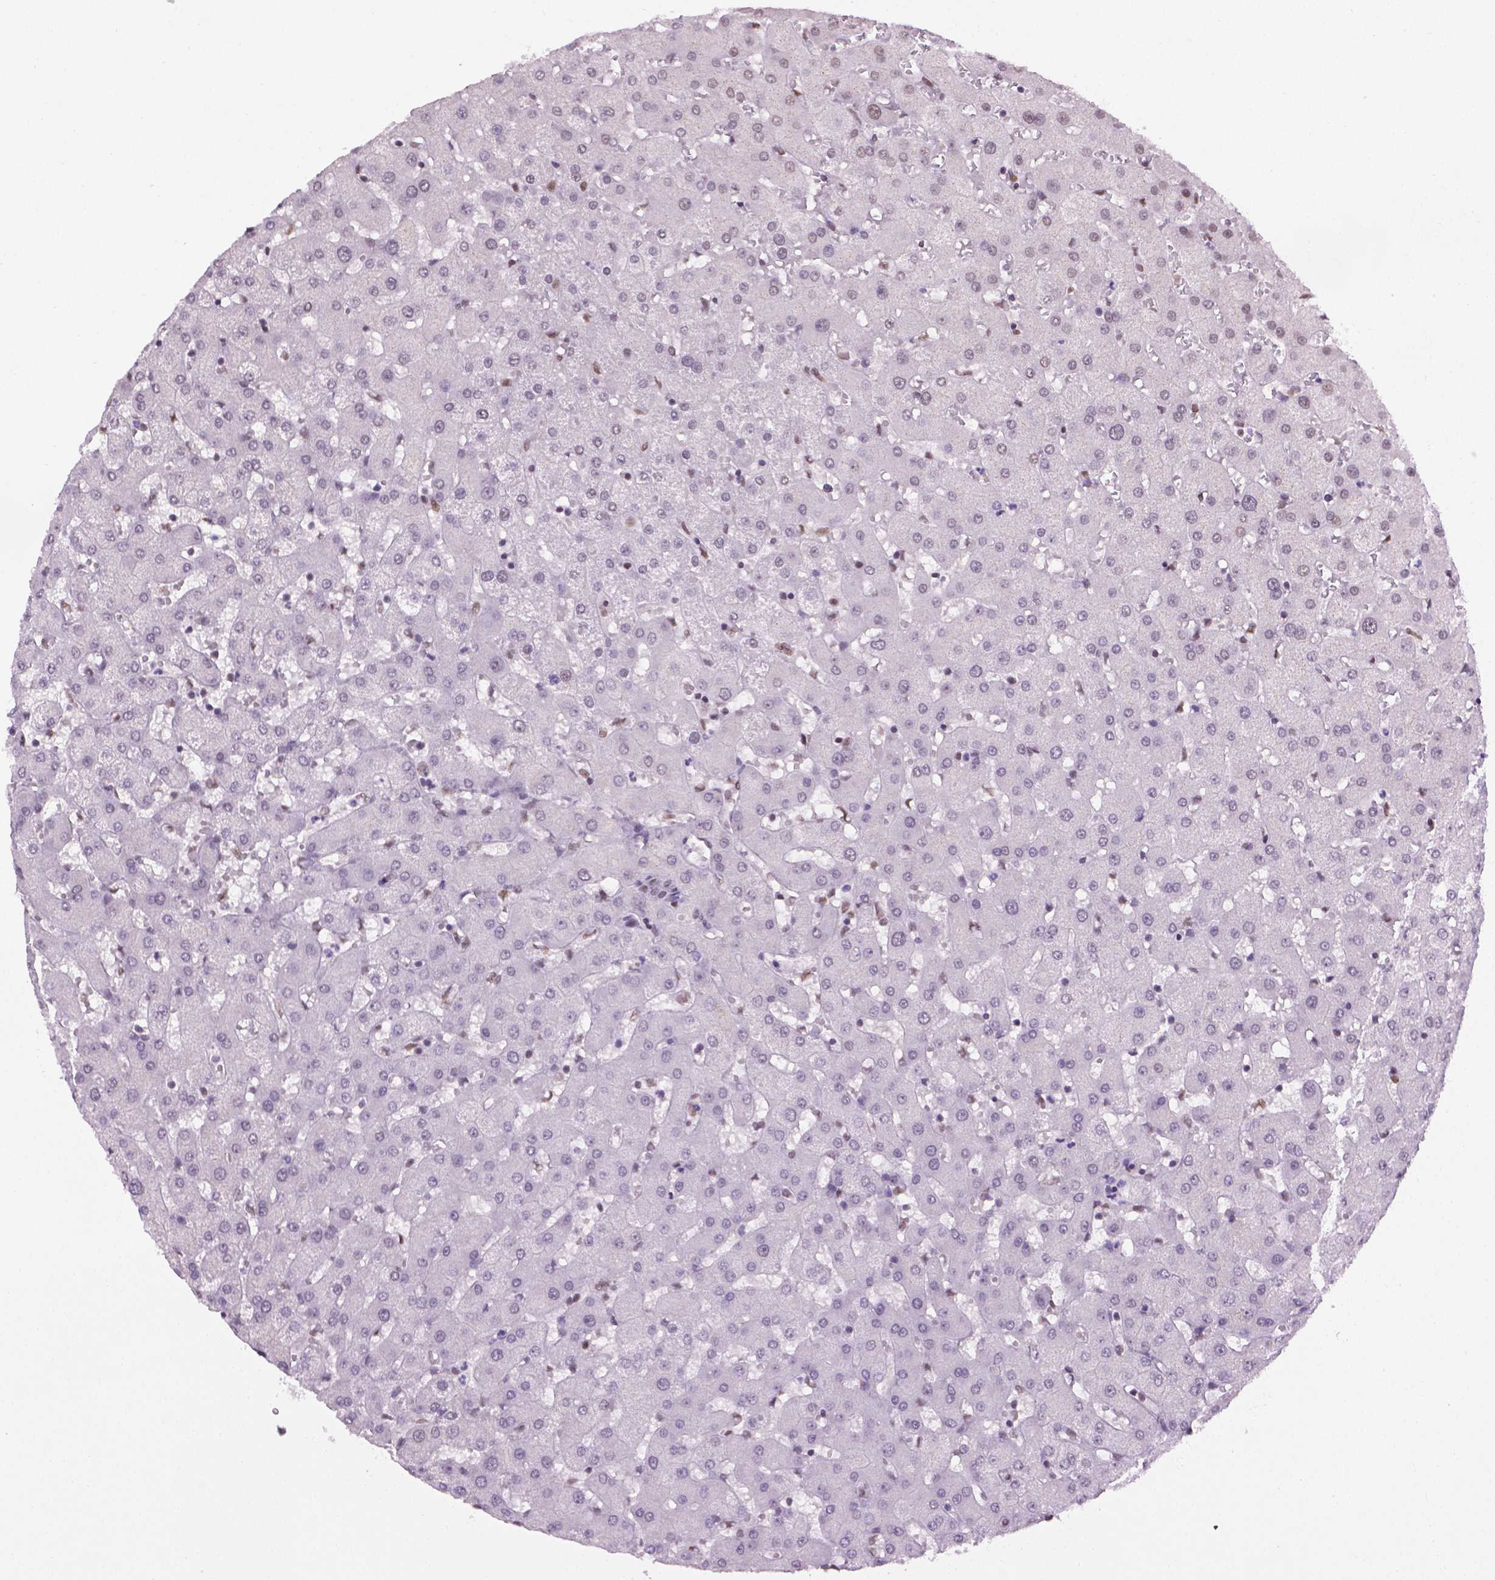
{"staining": {"intensity": "negative", "quantity": "none", "location": "none"}, "tissue": "liver", "cell_type": "Cholangiocytes", "image_type": "normal", "snomed": [{"axis": "morphology", "description": "Normal tissue, NOS"}, {"axis": "topography", "description": "Liver"}], "caption": "DAB immunohistochemical staining of normal human liver exhibits no significant positivity in cholangiocytes. Brightfield microscopy of immunohistochemistry stained with DAB (brown) and hematoxylin (blue), captured at high magnification.", "gene": "ABI2", "patient": {"sex": "female", "age": 63}}